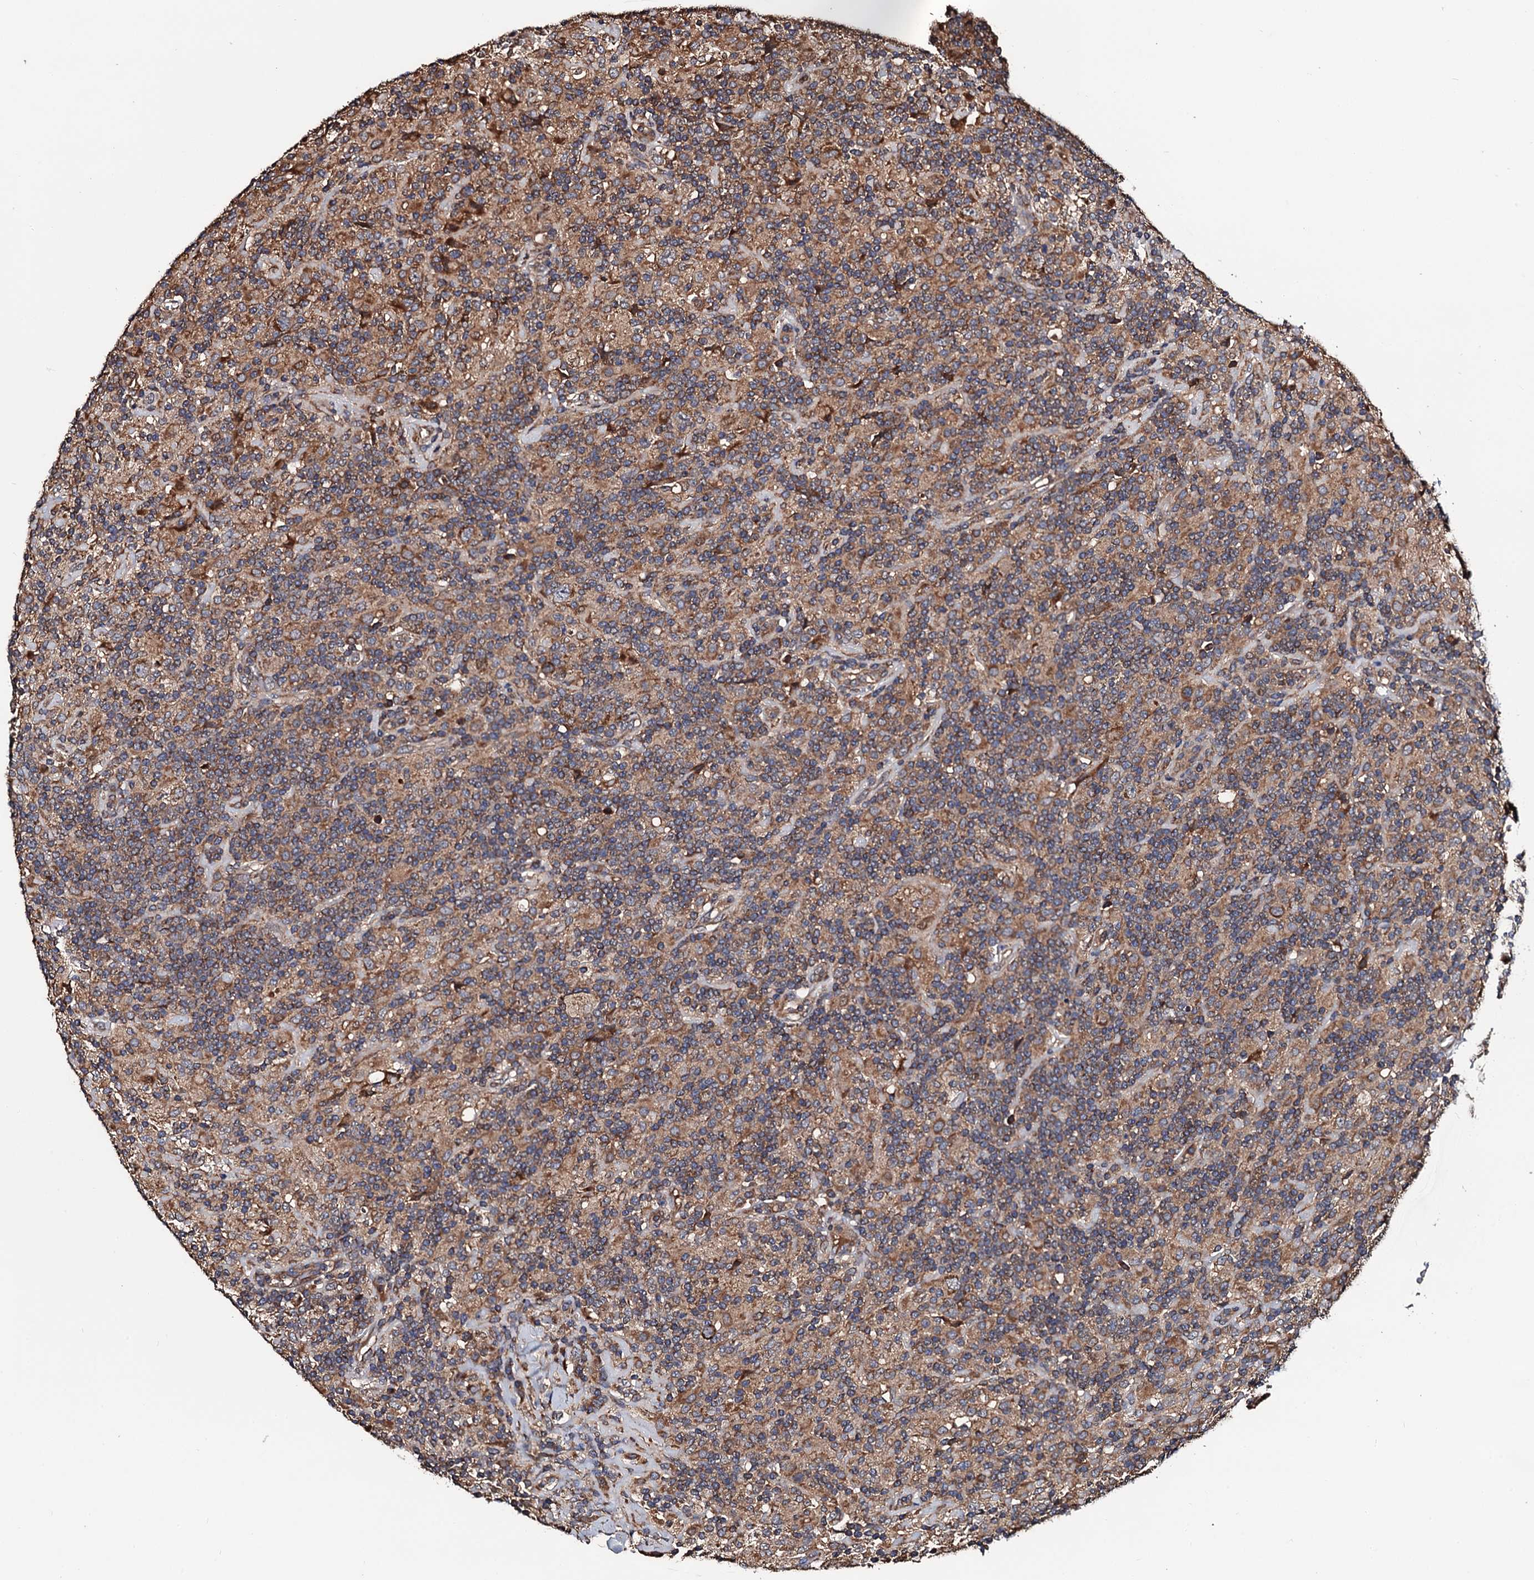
{"staining": {"intensity": "moderate", "quantity": ">75%", "location": "cytoplasmic/membranous"}, "tissue": "lymphoma", "cell_type": "Tumor cells", "image_type": "cancer", "snomed": [{"axis": "morphology", "description": "Hodgkin's disease, NOS"}, {"axis": "topography", "description": "Lymph node"}], "caption": "A brown stain shows moderate cytoplasmic/membranous positivity of a protein in lymphoma tumor cells.", "gene": "RGS11", "patient": {"sex": "male", "age": 70}}